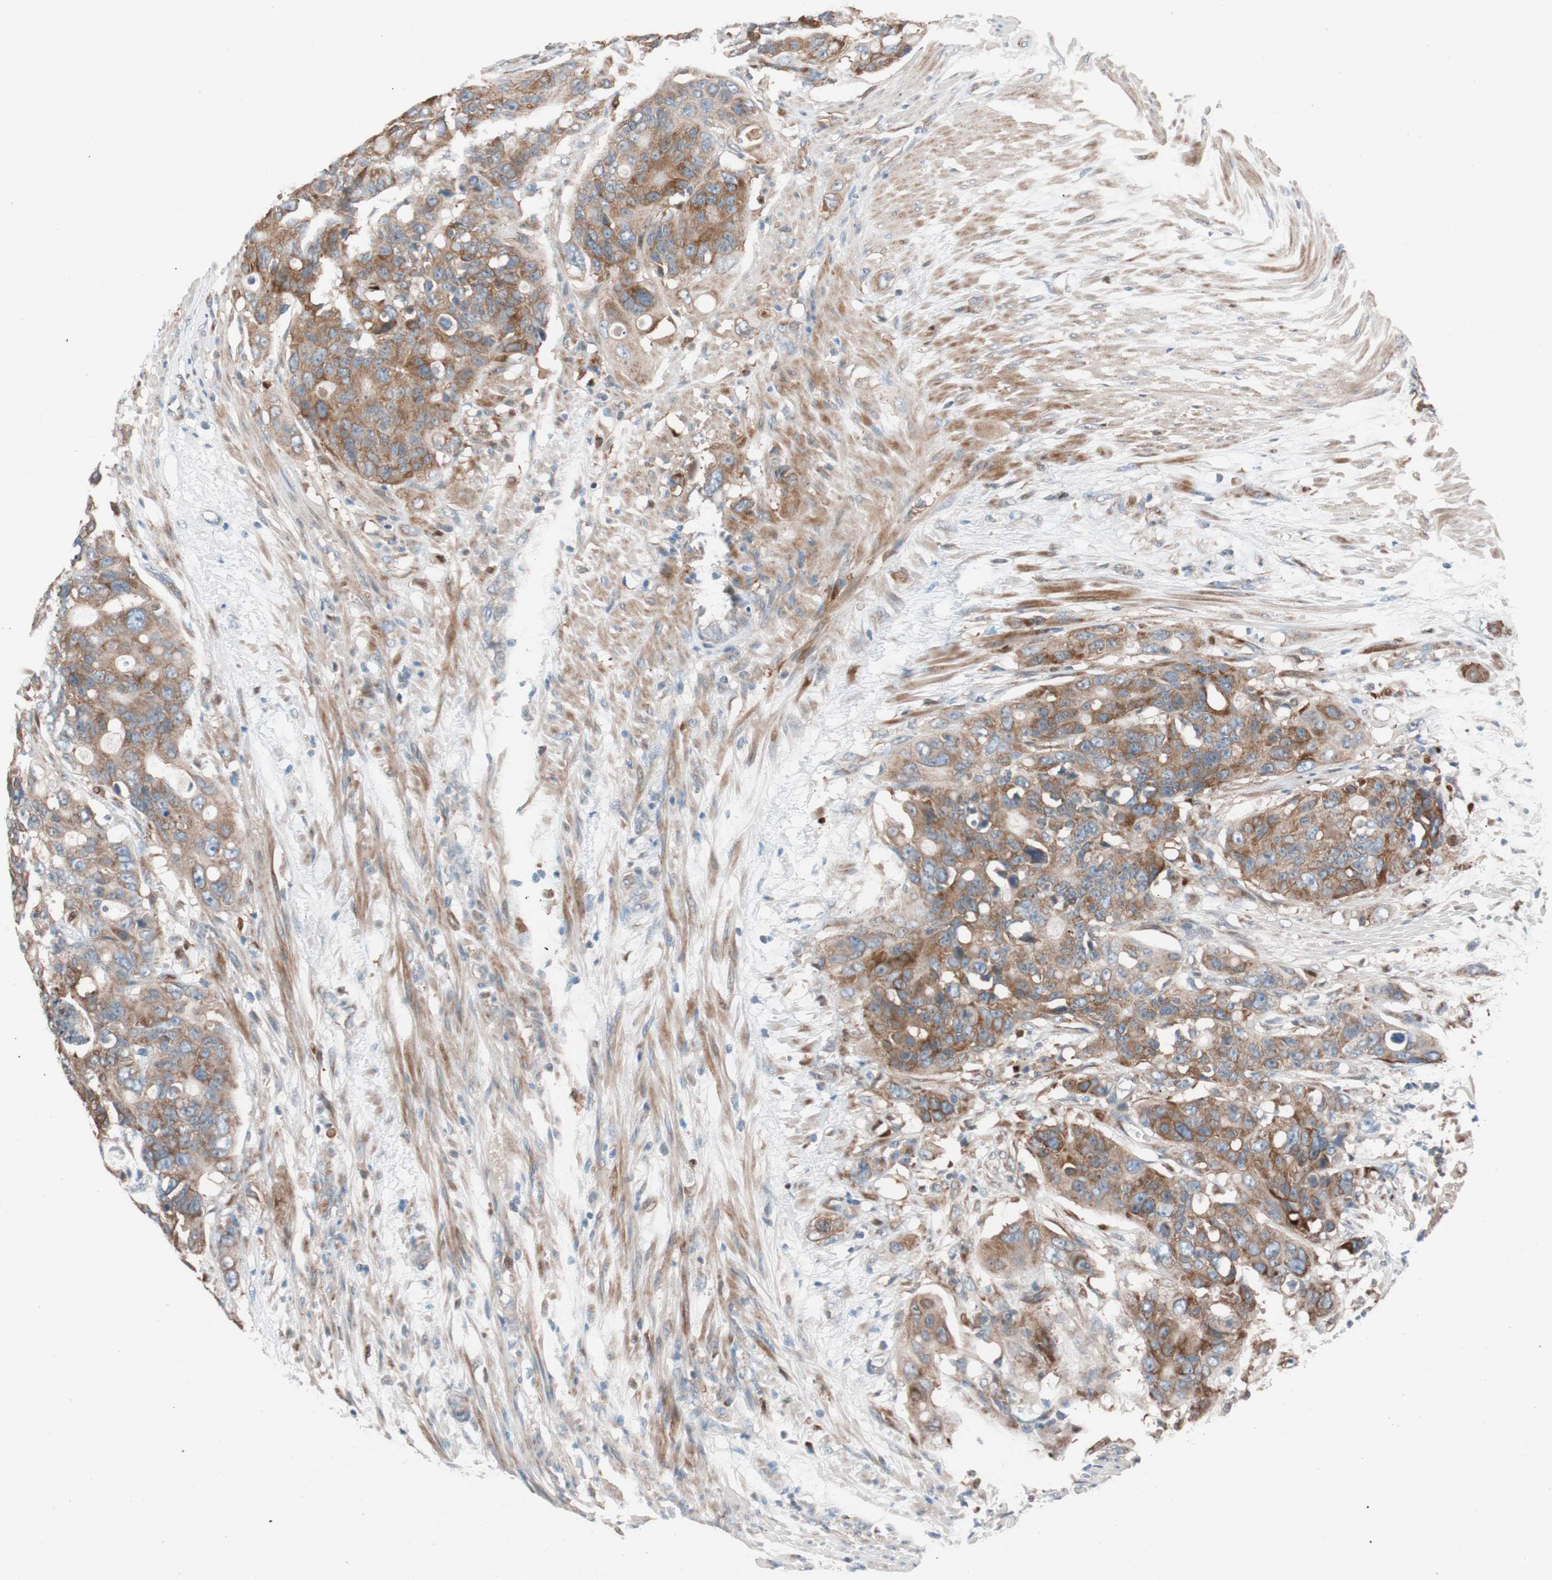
{"staining": {"intensity": "strong", "quantity": ">75%", "location": "cytoplasmic/membranous"}, "tissue": "colorectal cancer", "cell_type": "Tumor cells", "image_type": "cancer", "snomed": [{"axis": "morphology", "description": "Adenocarcinoma, NOS"}, {"axis": "topography", "description": "Colon"}], "caption": "A brown stain labels strong cytoplasmic/membranous staining of a protein in human colorectal cancer (adenocarcinoma) tumor cells.", "gene": "FAAH", "patient": {"sex": "female", "age": 57}}